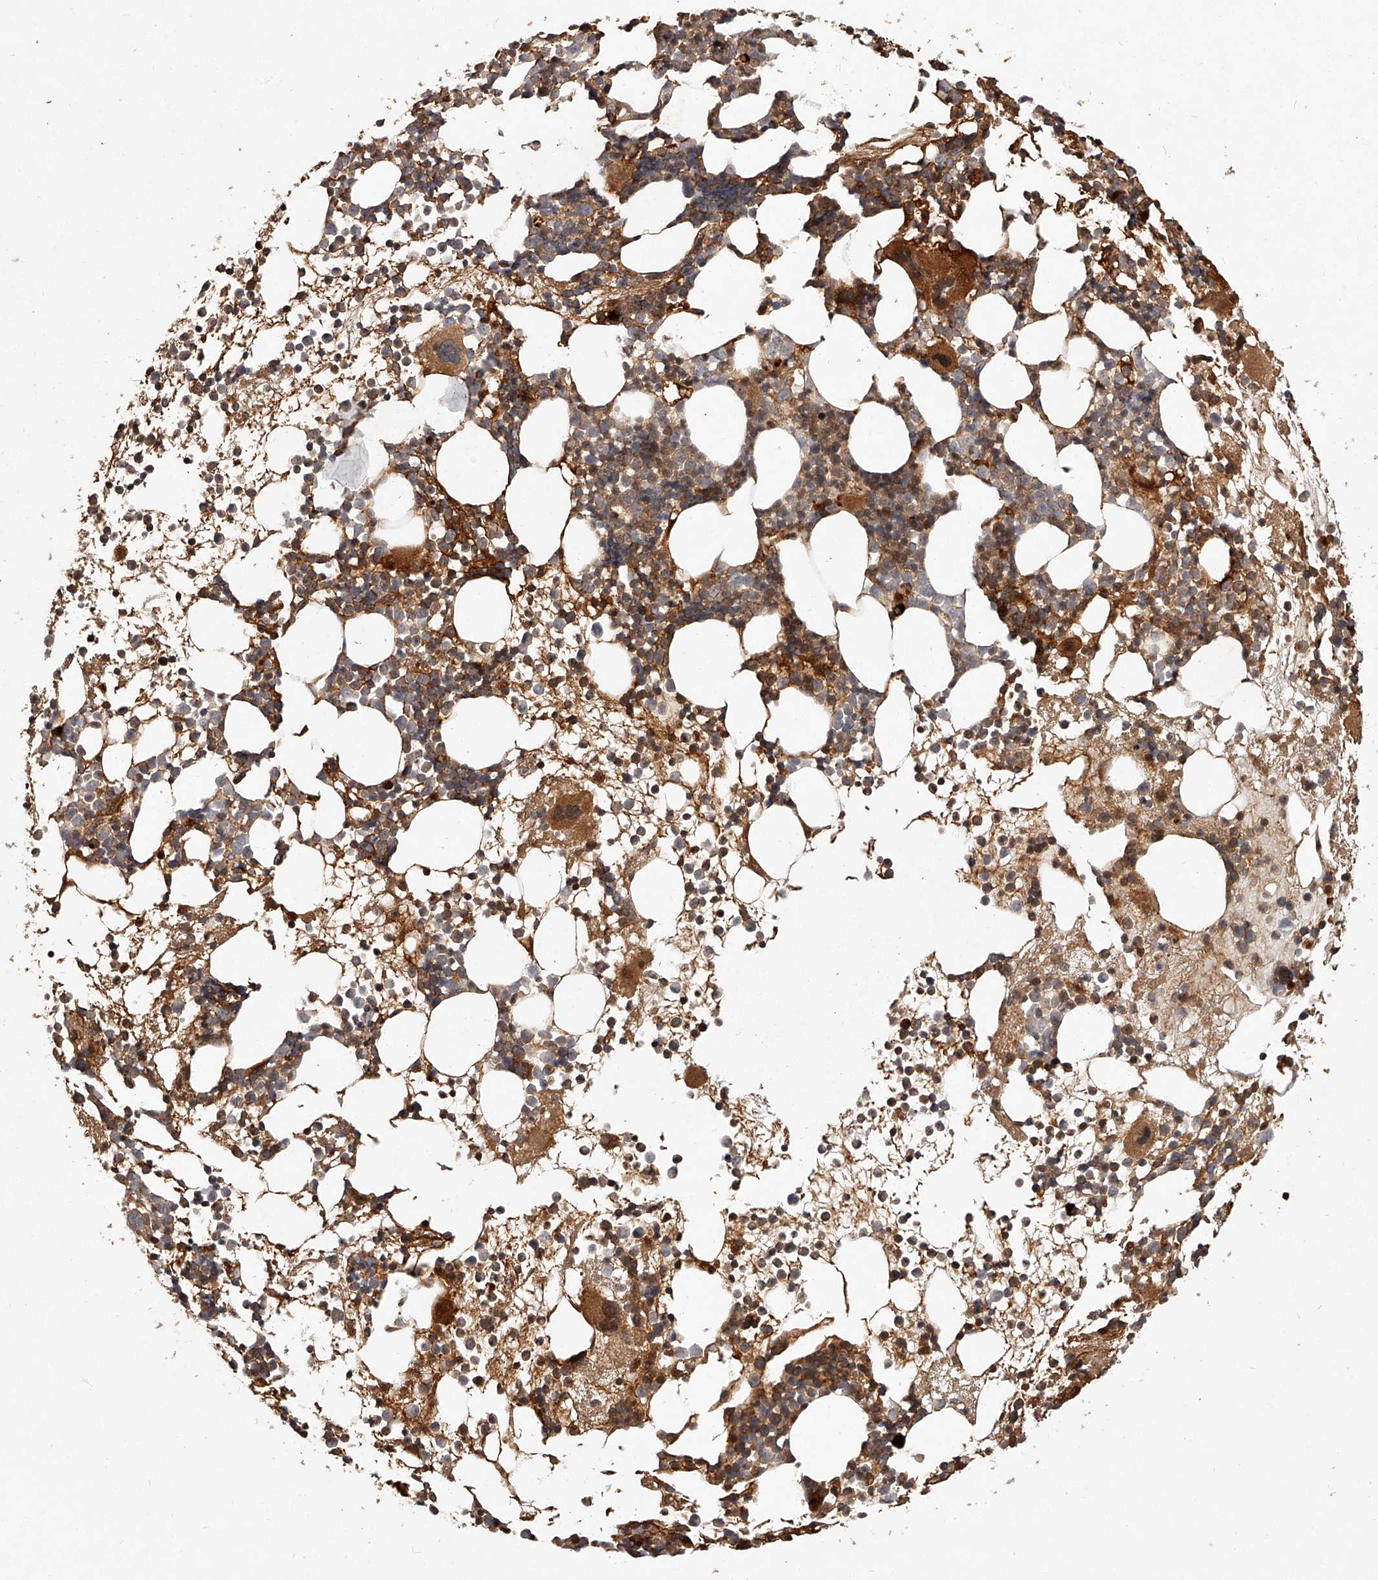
{"staining": {"intensity": "moderate", "quantity": "25%-75%", "location": "cytoplasmic/membranous"}, "tissue": "bone marrow", "cell_type": "Hematopoietic cells", "image_type": "normal", "snomed": [{"axis": "morphology", "description": "Normal tissue, NOS"}, {"axis": "topography", "description": "Bone marrow"}], "caption": "Moderate cytoplasmic/membranous expression for a protein is appreciated in approximately 25%-75% of hematopoietic cells of unremarkable bone marrow using immunohistochemistry.", "gene": "CRYZL1", "patient": {"sex": "female", "age": 57}}